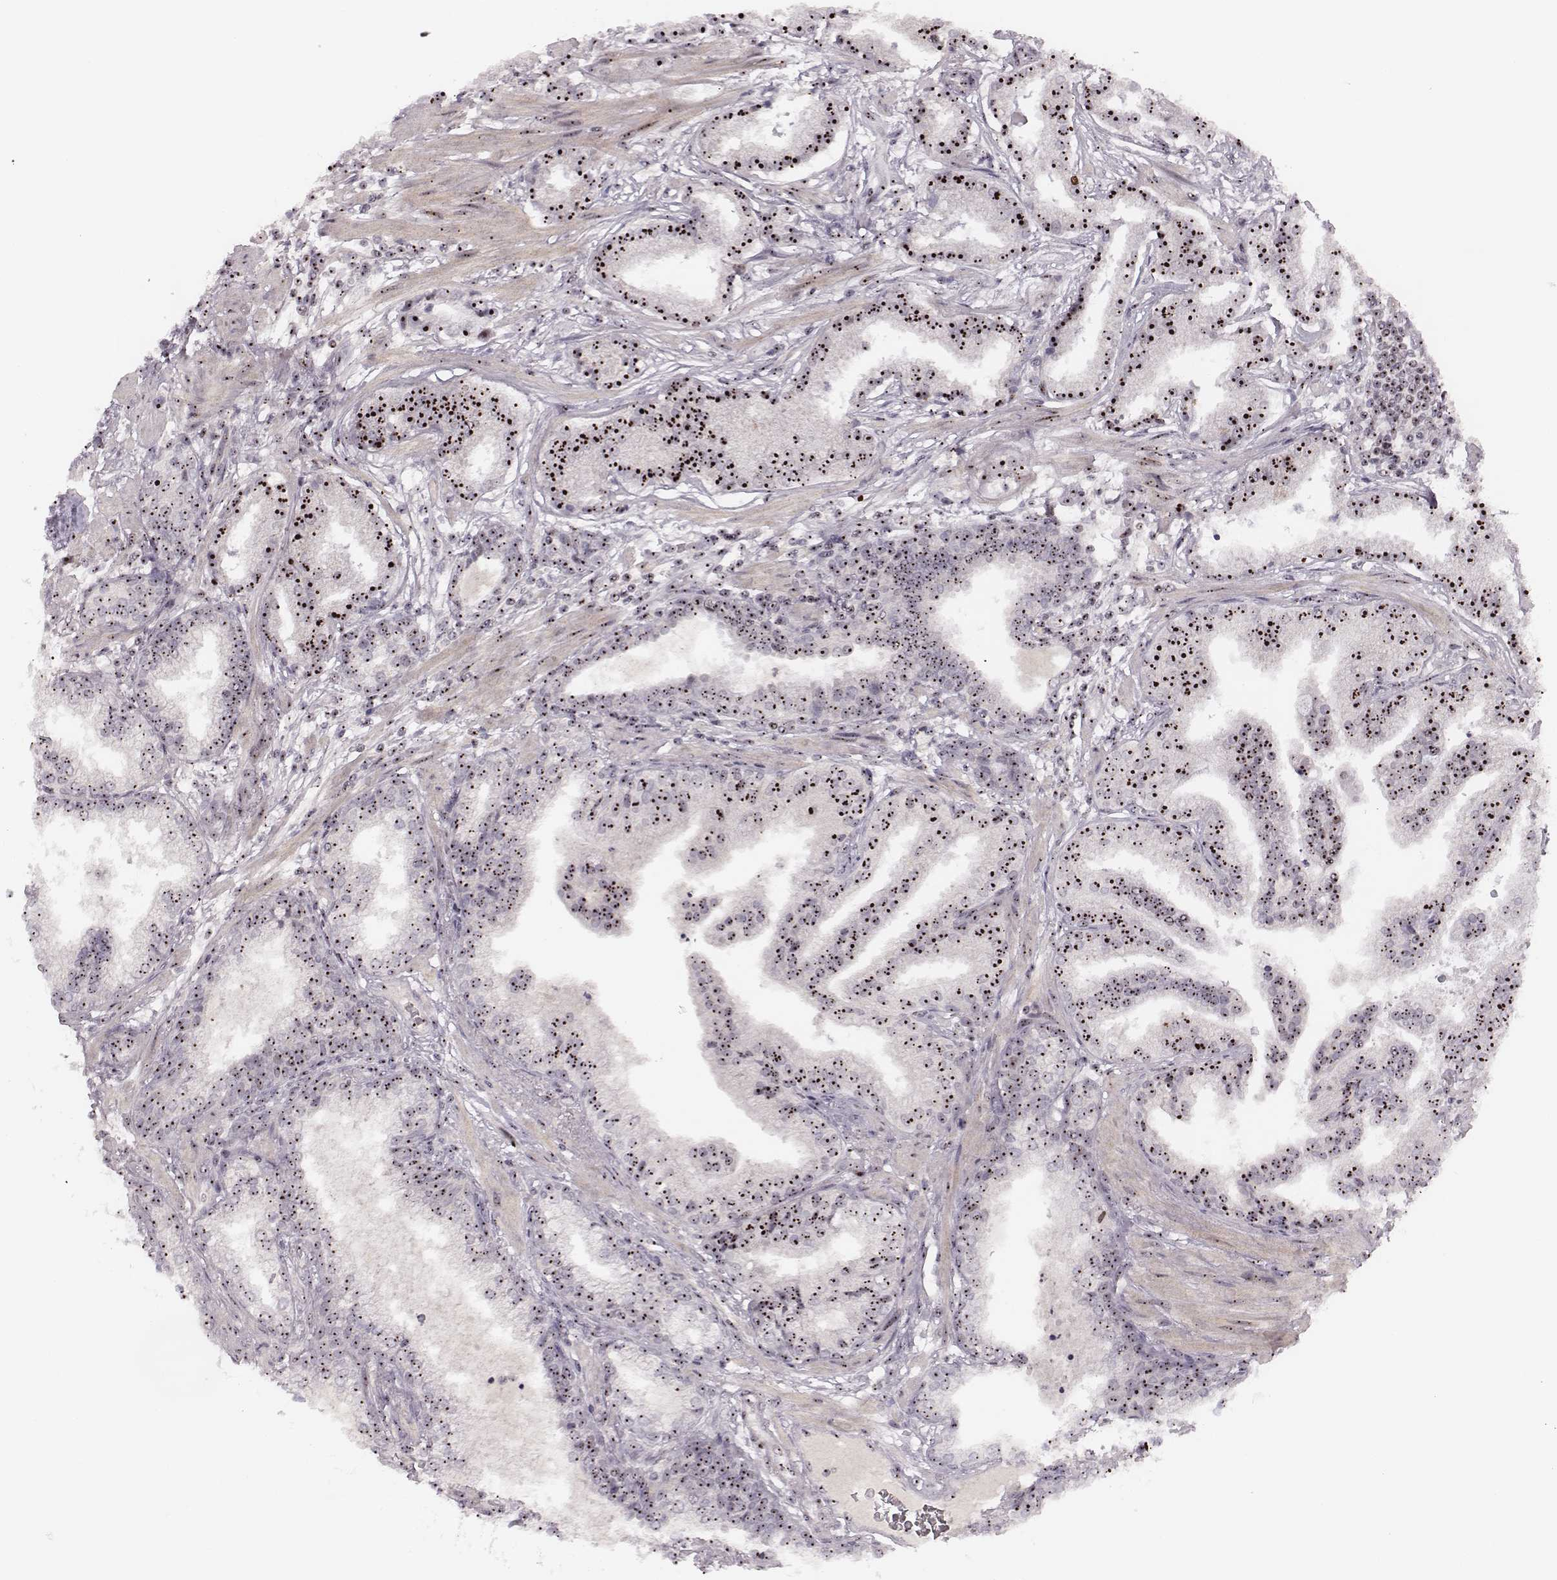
{"staining": {"intensity": "strong", "quantity": ">75%", "location": "nuclear"}, "tissue": "prostate cancer", "cell_type": "Tumor cells", "image_type": "cancer", "snomed": [{"axis": "morphology", "description": "Adenocarcinoma, NOS"}, {"axis": "topography", "description": "Prostate"}], "caption": "Protein positivity by immunohistochemistry reveals strong nuclear staining in approximately >75% of tumor cells in prostate cancer (adenocarcinoma).", "gene": "NOP56", "patient": {"sex": "male", "age": 64}}